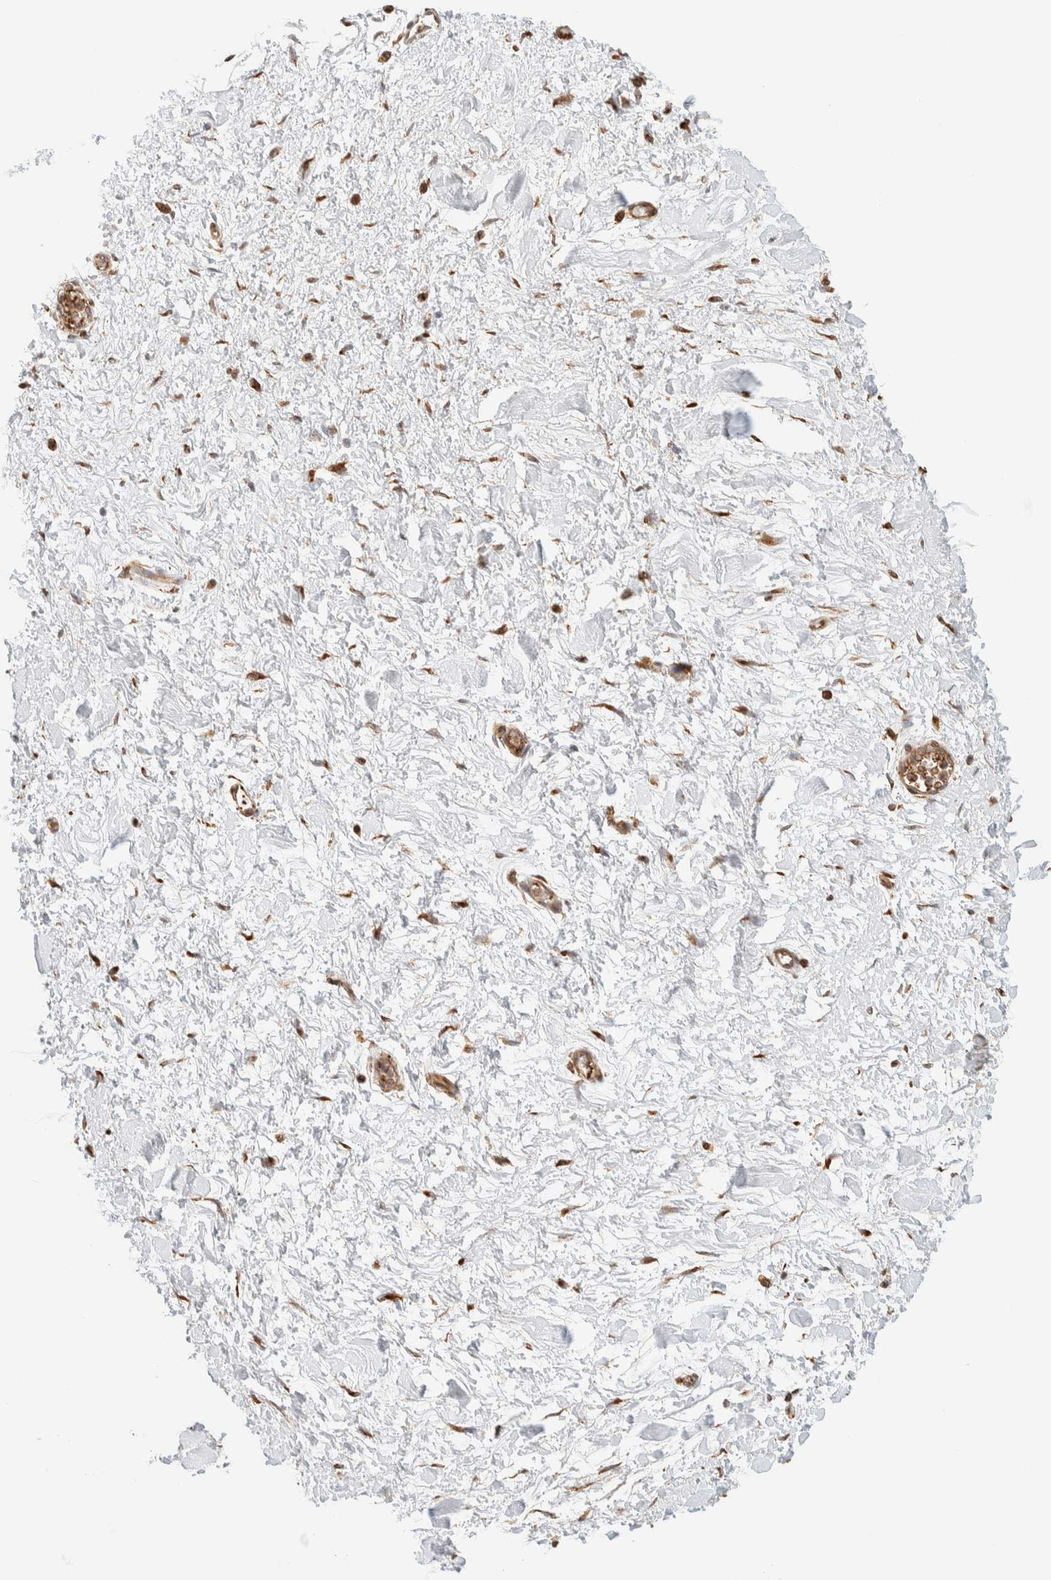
{"staining": {"intensity": "moderate", "quantity": "25%-75%", "location": "cytoplasmic/membranous,nuclear"}, "tissue": "adipose tissue", "cell_type": "Adipocytes", "image_type": "normal", "snomed": [{"axis": "morphology", "description": "Normal tissue, NOS"}, {"axis": "topography", "description": "Kidney"}, {"axis": "topography", "description": "Peripheral nerve tissue"}], "caption": "High-power microscopy captured an IHC histopathology image of unremarkable adipose tissue, revealing moderate cytoplasmic/membranous,nuclear positivity in about 25%-75% of adipocytes. (DAB IHC with brightfield microscopy, high magnification).", "gene": "INTS1", "patient": {"sex": "male", "age": 7}}